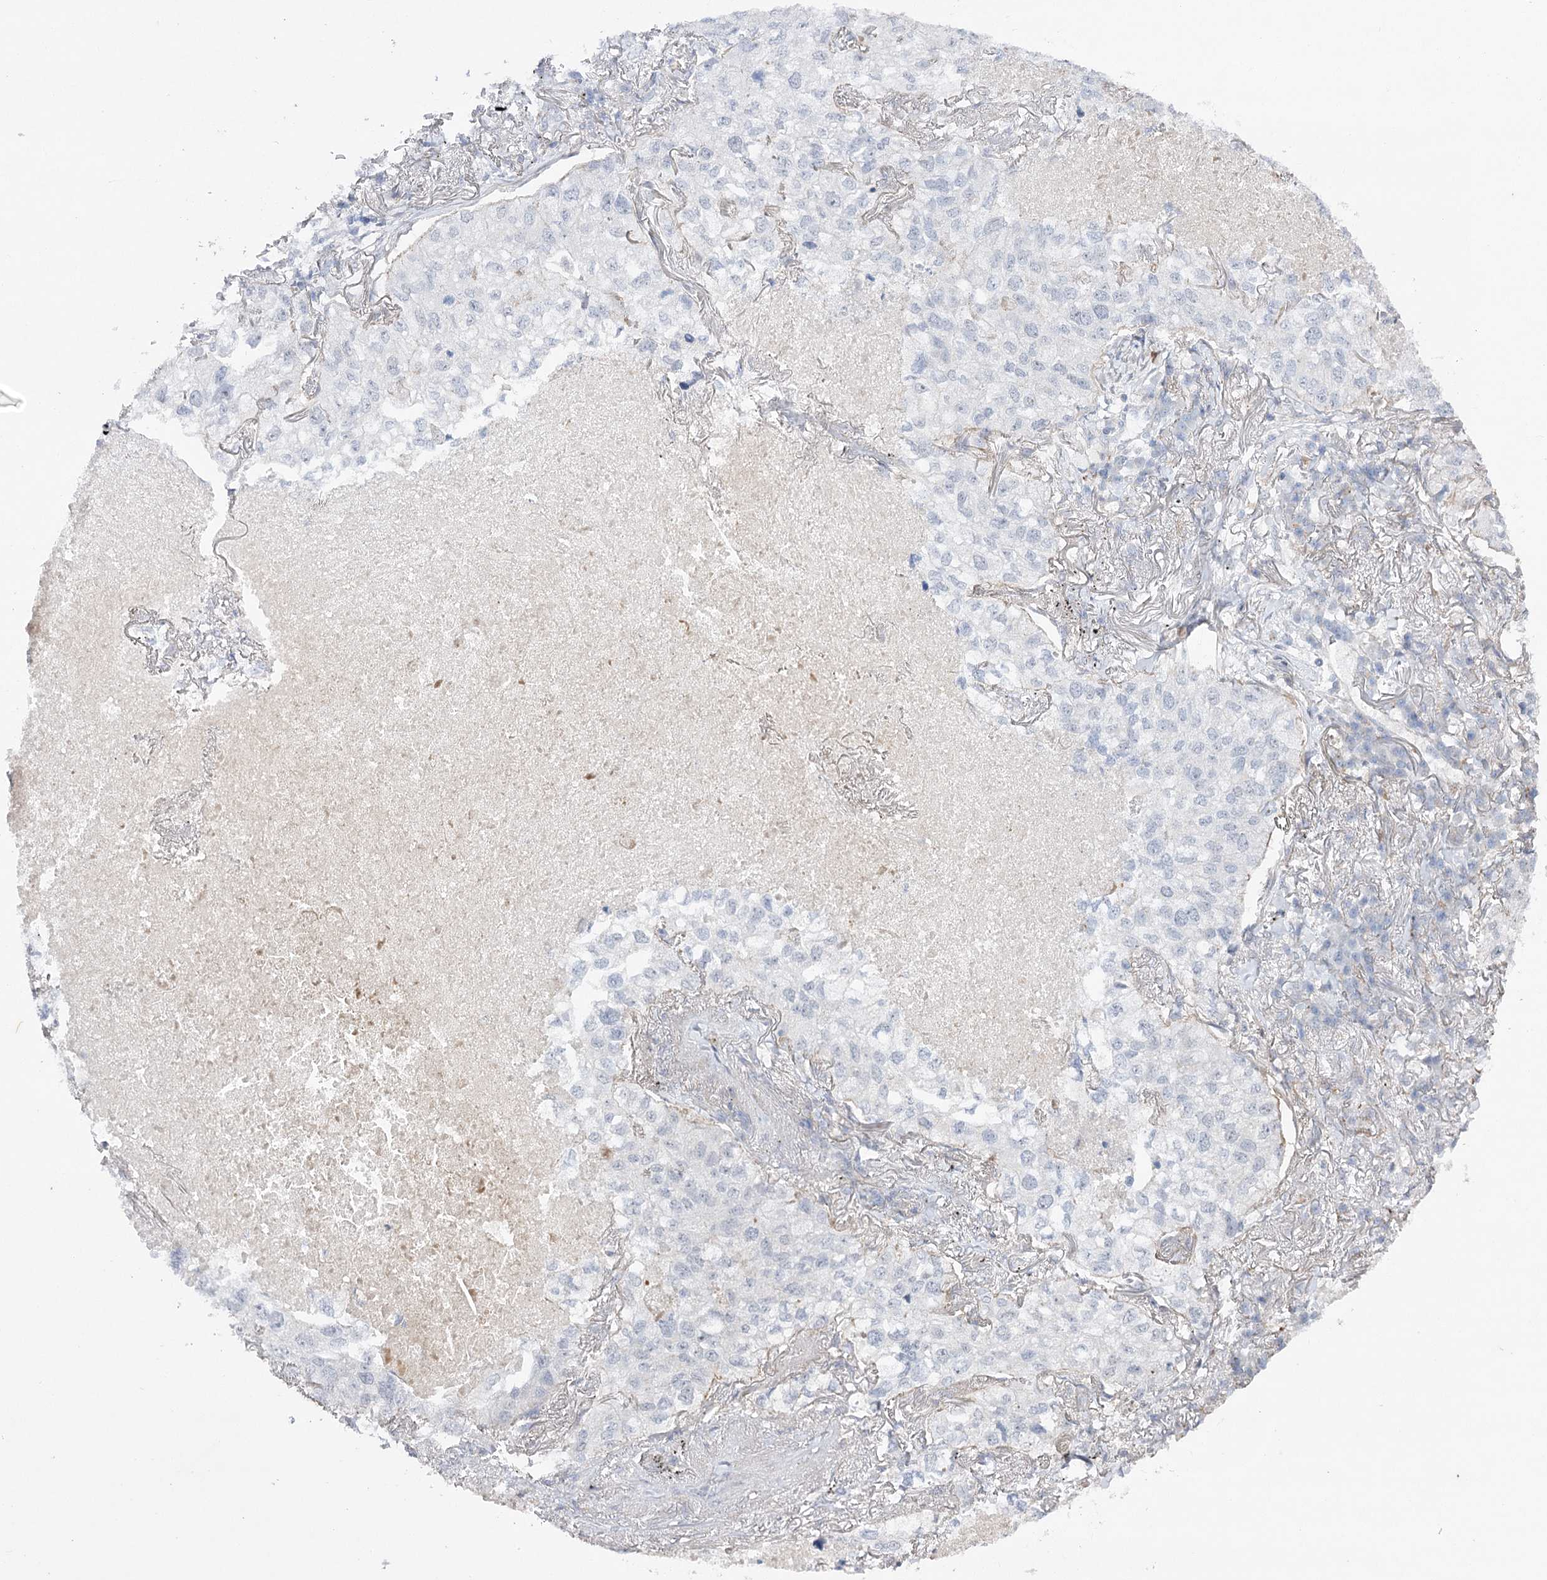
{"staining": {"intensity": "negative", "quantity": "none", "location": "none"}, "tissue": "lung cancer", "cell_type": "Tumor cells", "image_type": "cancer", "snomed": [{"axis": "morphology", "description": "Adenocarcinoma, NOS"}, {"axis": "topography", "description": "Lung"}], "caption": "Tumor cells are negative for protein expression in human lung adenocarcinoma.", "gene": "OBSL1", "patient": {"sex": "male", "age": 65}}